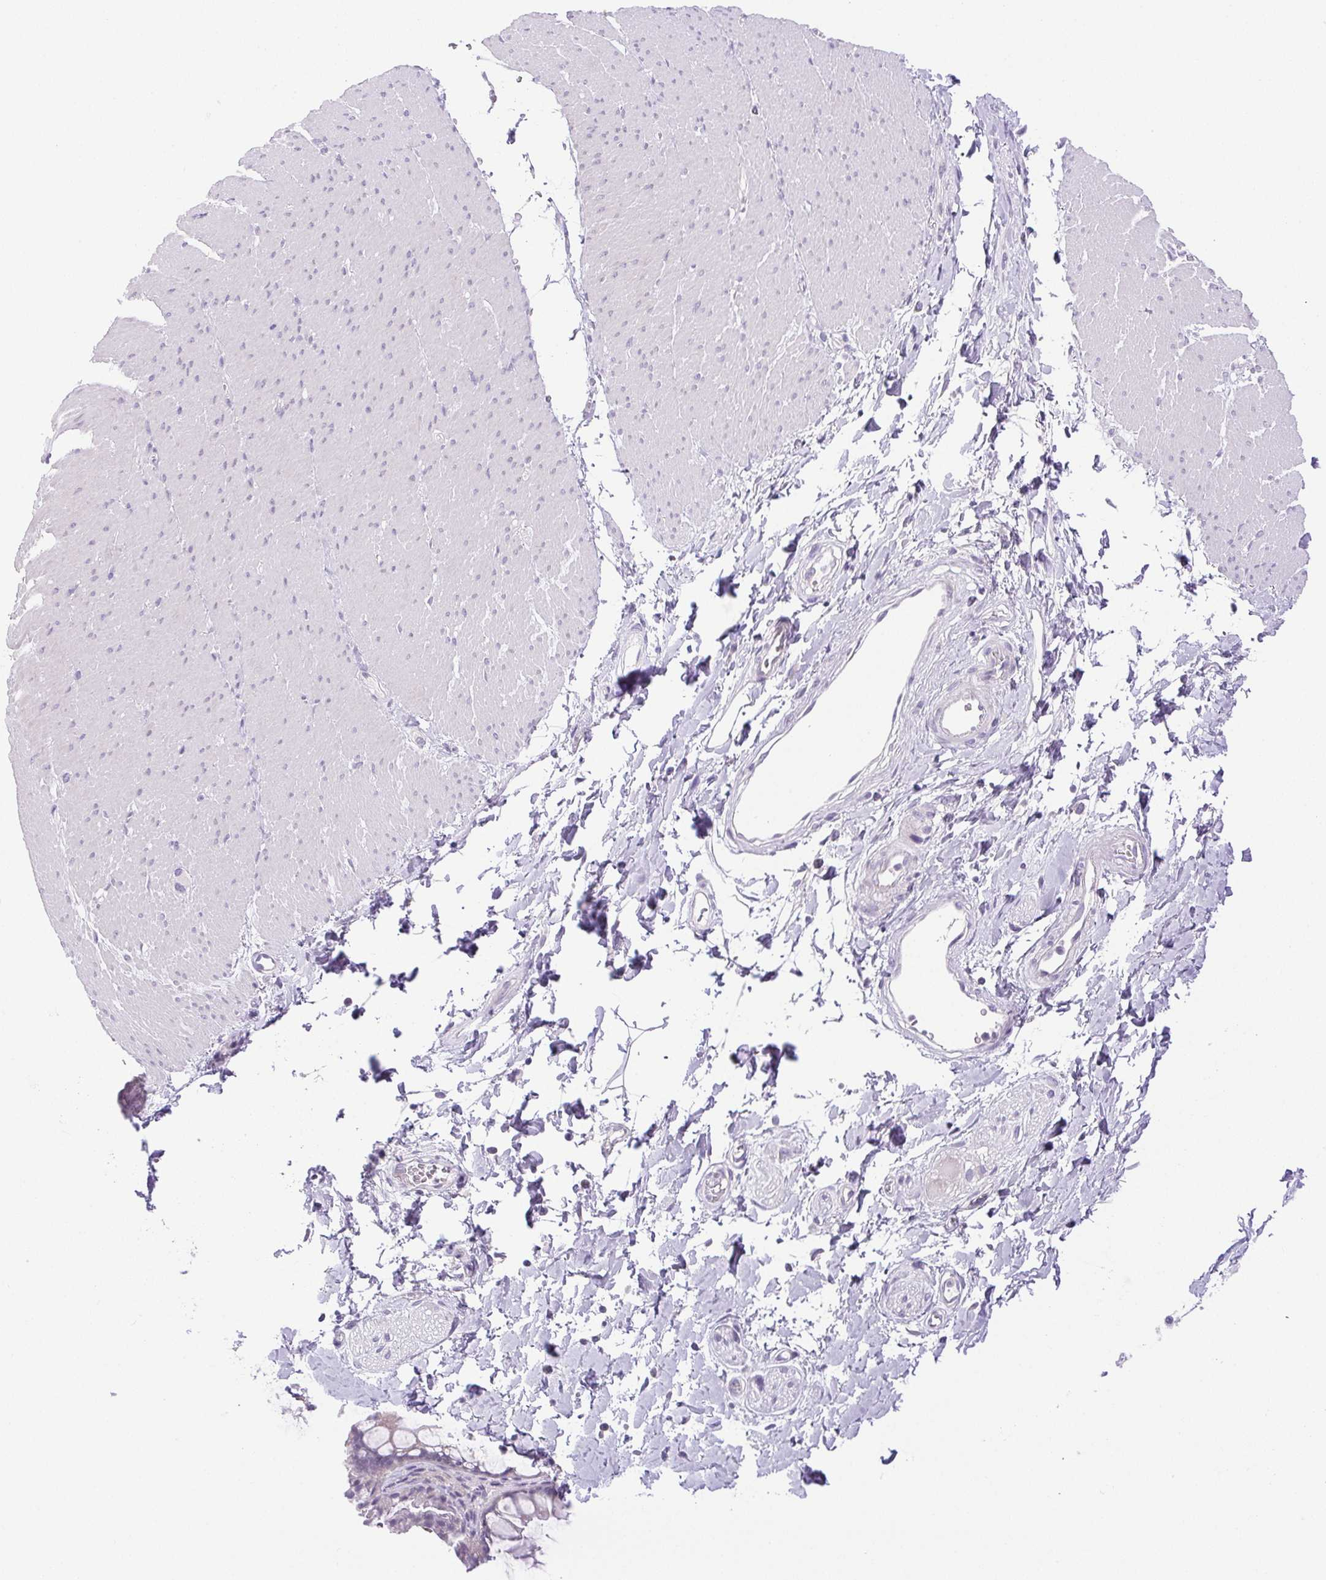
{"staining": {"intensity": "negative", "quantity": "none", "location": "none"}, "tissue": "smooth muscle", "cell_type": "Smooth muscle cells", "image_type": "normal", "snomed": [{"axis": "morphology", "description": "Normal tissue, NOS"}, {"axis": "topography", "description": "Smooth muscle"}, {"axis": "topography", "description": "Rectum"}], "caption": "Immunohistochemistry micrograph of normal smooth muscle stained for a protein (brown), which reveals no expression in smooth muscle cells. (Immunohistochemistry, brightfield microscopy, high magnification).", "gene": "PAPPA2", "patient": {"sex": "male", "age": 53}}